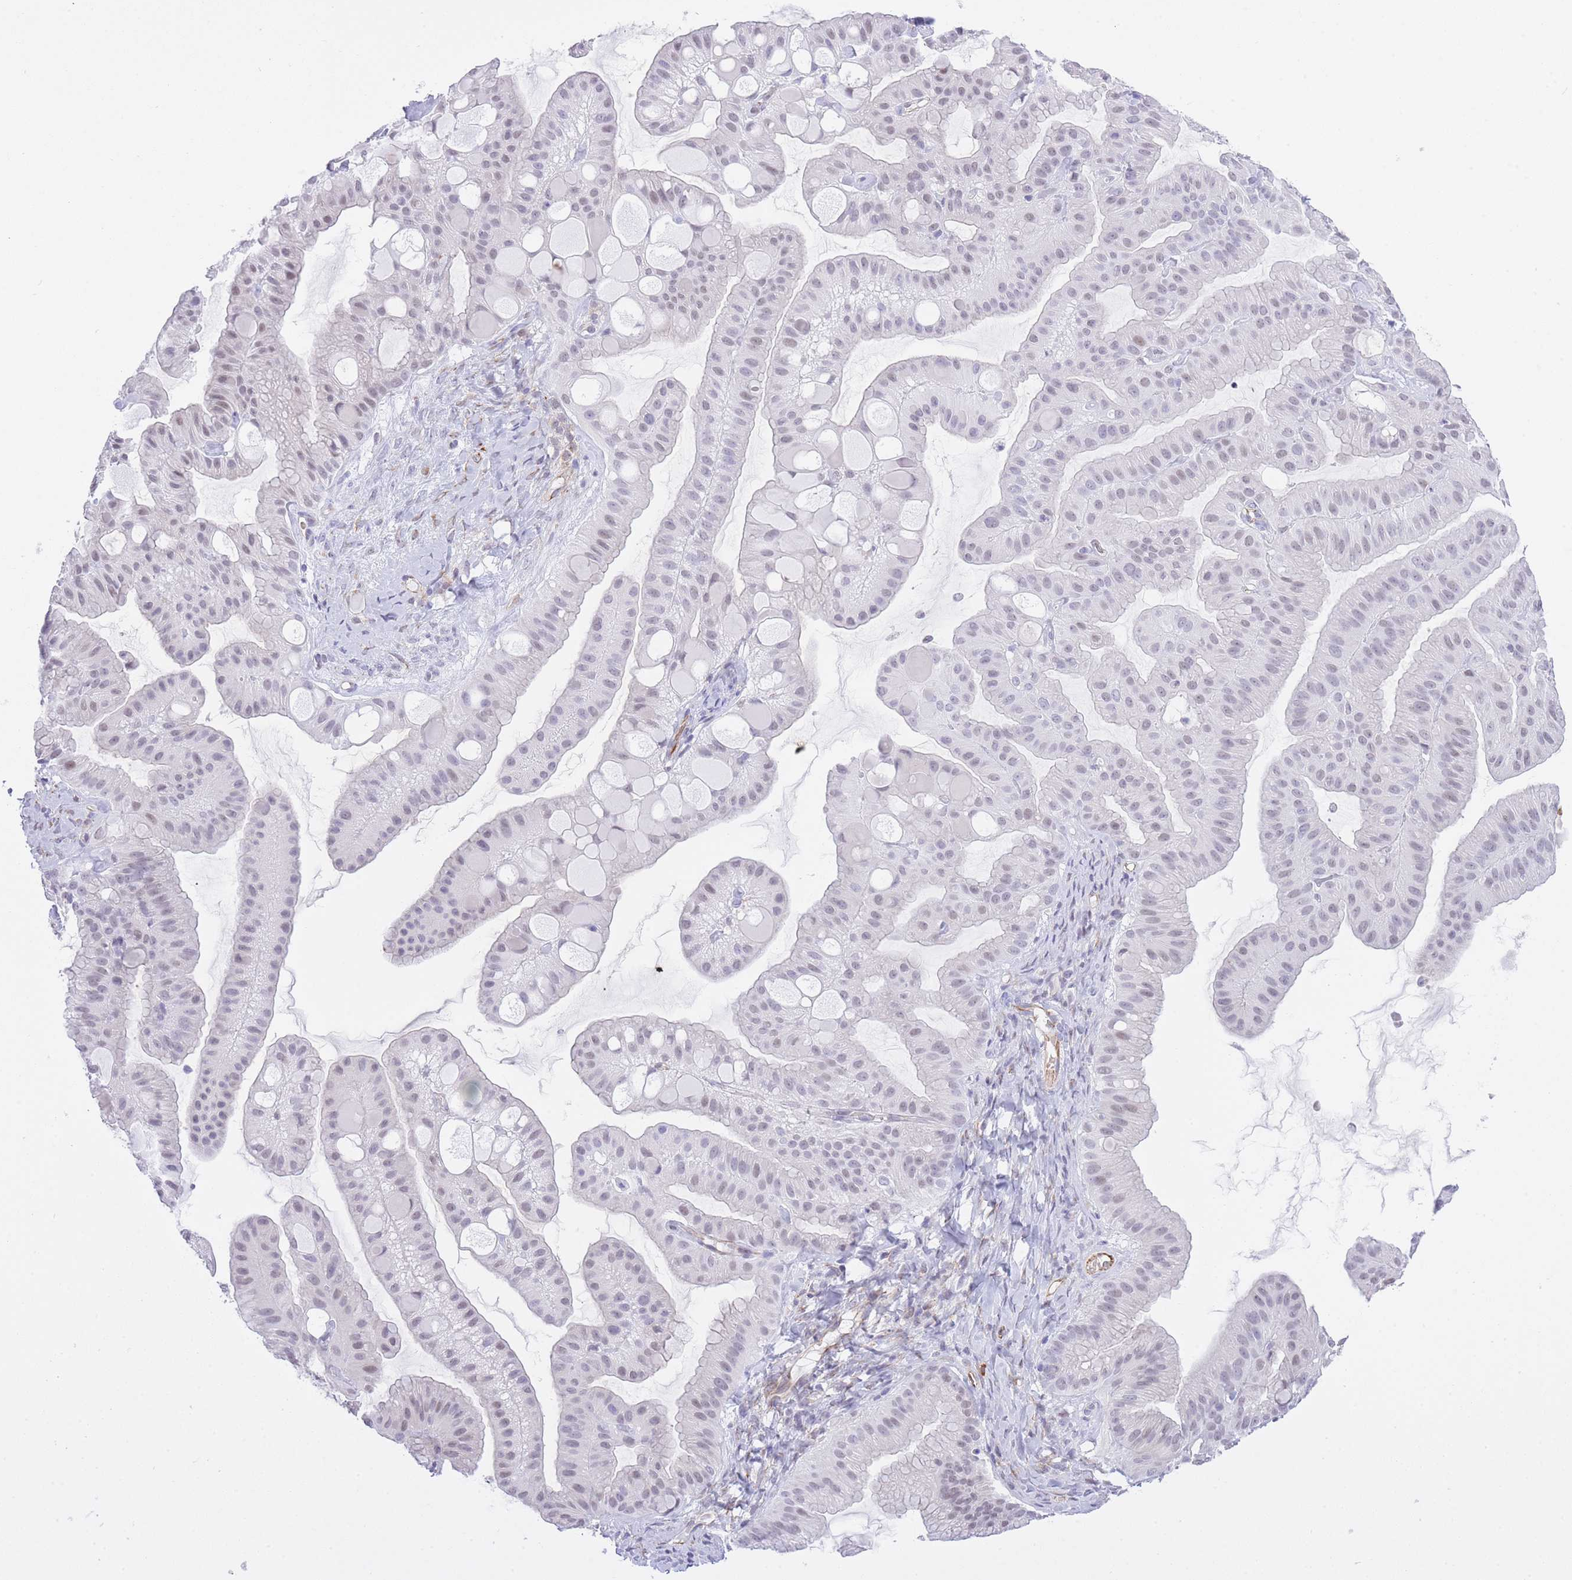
{"staining": {"intensity": "weak", "quantity": "25%-75%", "location": "nuclear"}, "tissue": "ovarian cancer", "cell_type": "Tumor cells", "image_type": "cancer", "snomed": [{"axis": "morphology", "description": "Cystadenocarcinoma, mucinous, NOS"}, {"axis": "topography", "description": "Ovary"}], "caption": "DAB (3,3'-diaminobenzidine) immunohistochemical staining of human ovarian cancer exhibits weak nuclear protein positivity in approximately 25%-75% of tumor cells.", "gene": "MEIOSIN", "patient": {"sex": "female", "age": 61}}